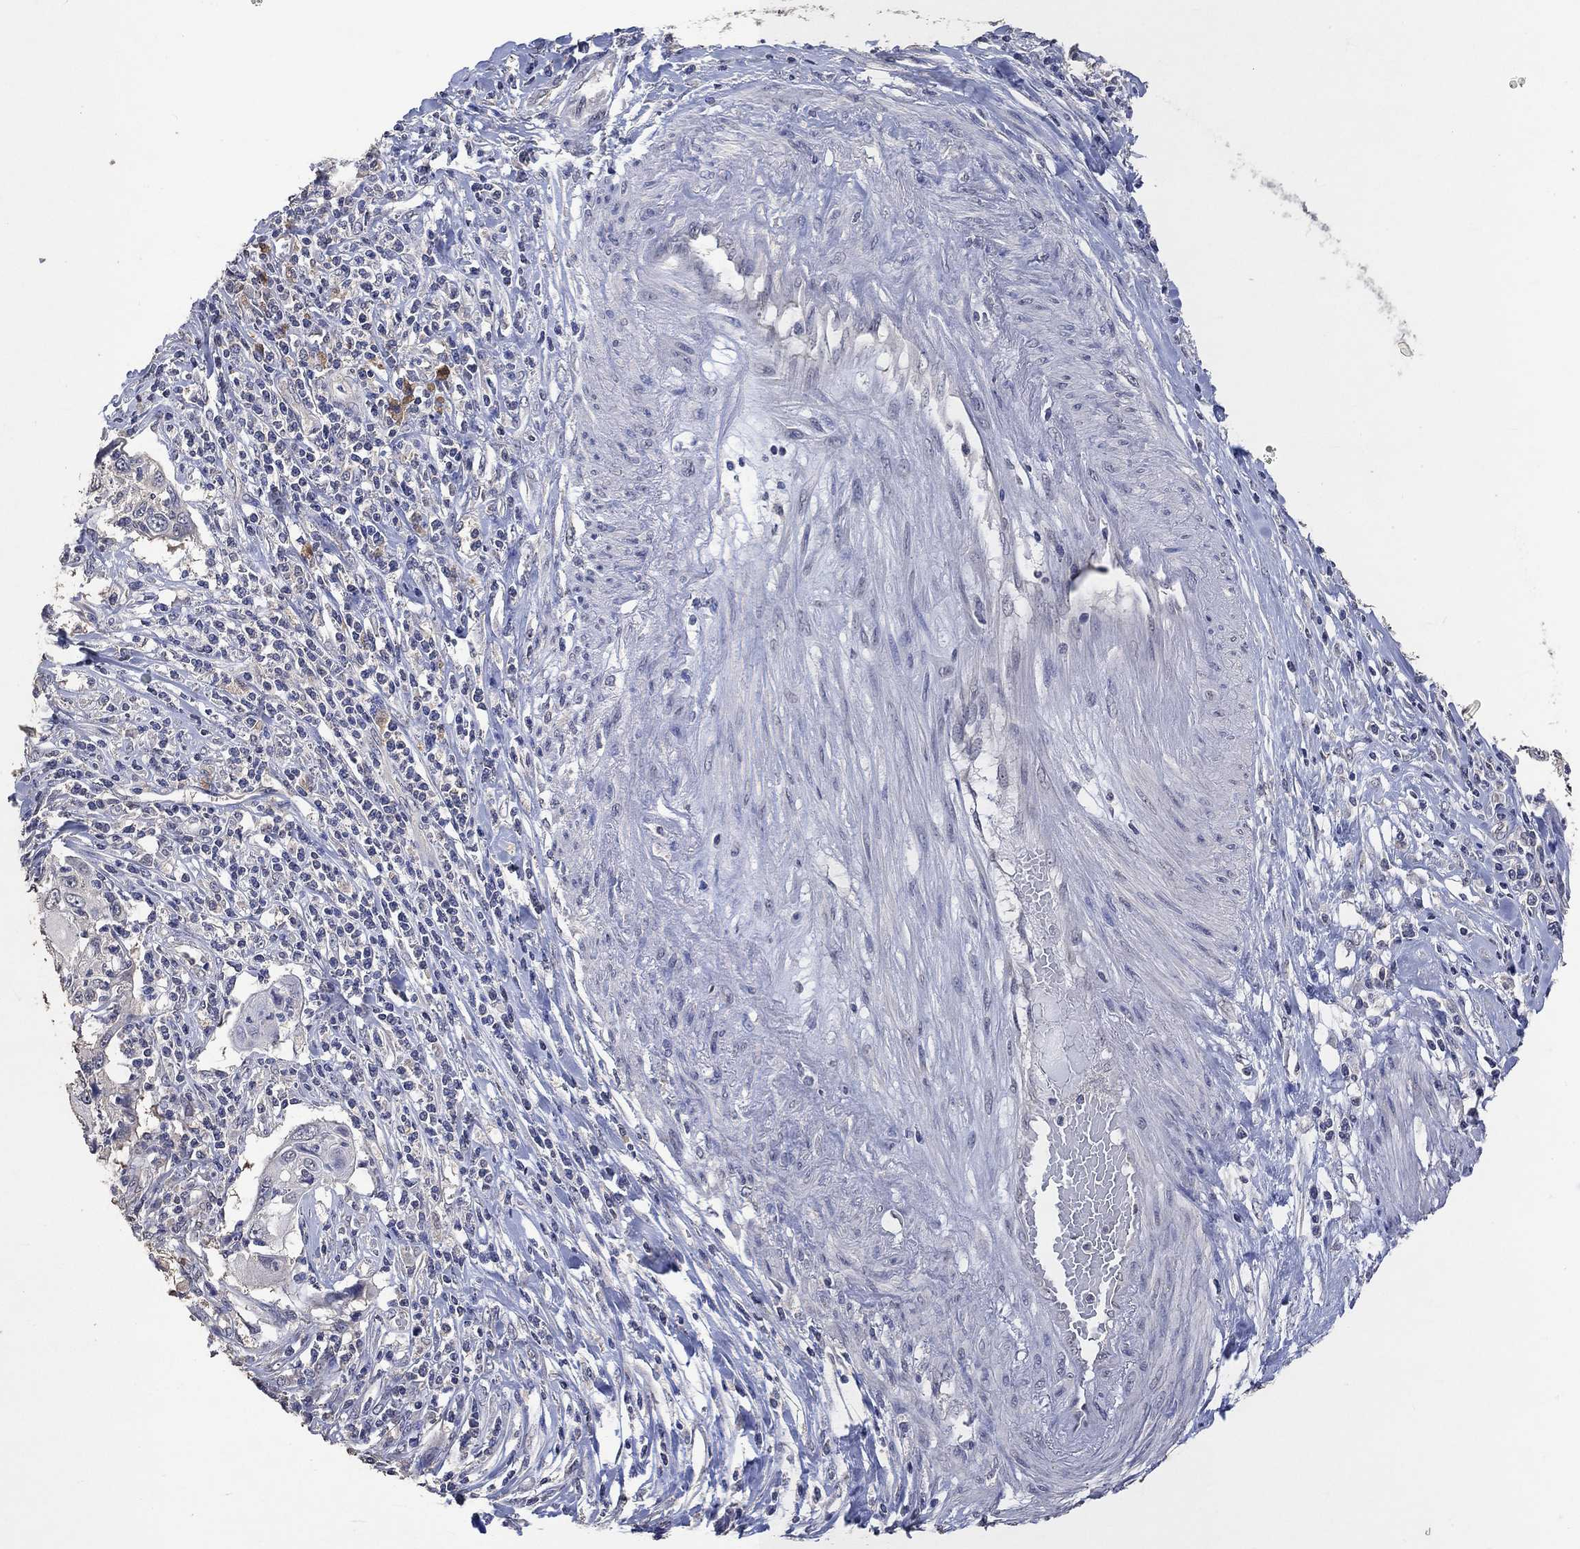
{"staining": {"intensity": "negative", "quantity": "none", "location": "none"}, "tissue": "cervical cancer", "cell_type": "Tumor cells", "image_type": "cancer", "snomed": [{"axis": "morphology", "description": "Squamous cell carcinoma, NOS"}, {"axis": "topography", "description": "Cervix"}], "caption": "Tumor cells are negative for protein expression in human squamous cell carcinoma (cervical).", "gene": "PTPN20", "patient": {"sex": "female", "age": 70}}